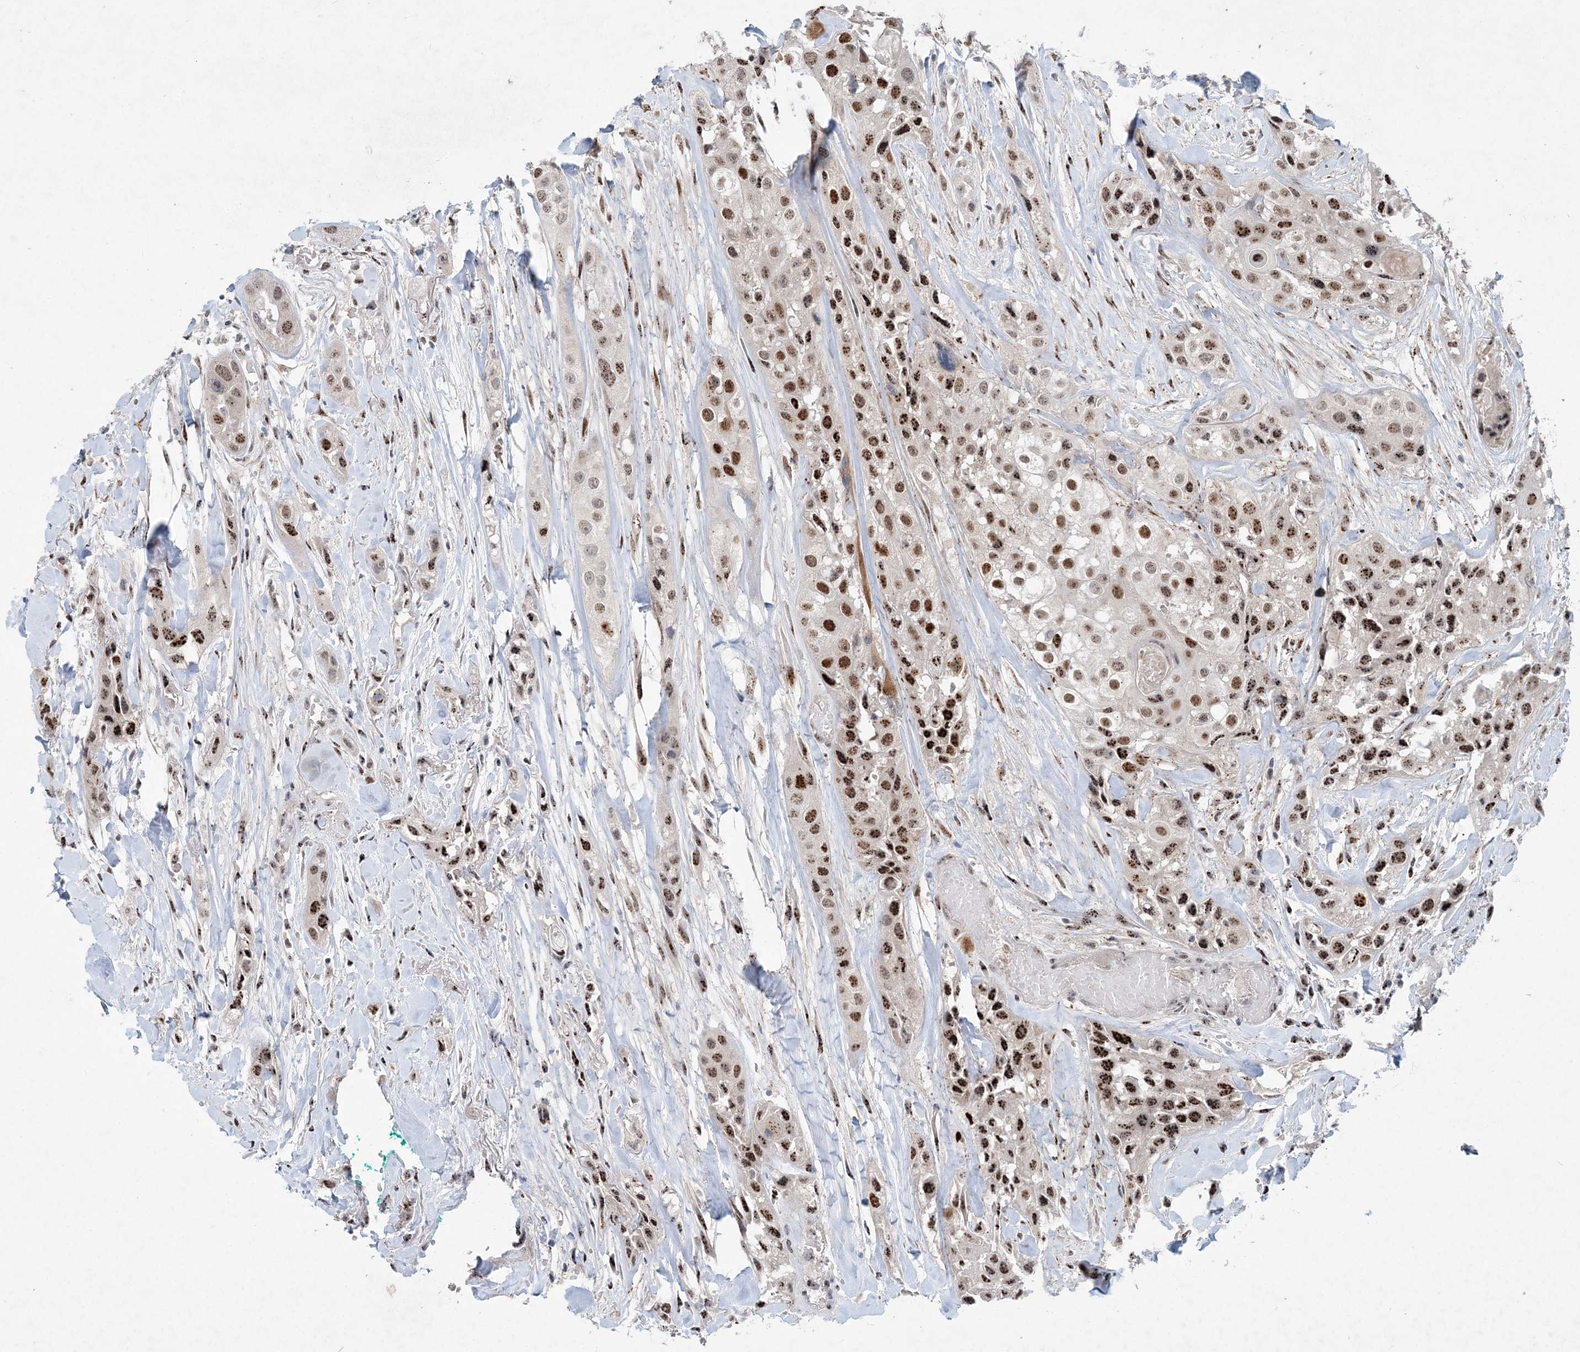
{"staining": {"intensity": "strong", "quantity": ">75%", "location": "nuclear"}, "tissue": "head and neck cancer", "cell_type": "Tumor cells", "image_type": "cancer", "snomed": [{"axis": "morphology", "description": "Normal tissue, NOS"}, {"axis": "morphology", "description": "Squamous cell carcinoma, NOS"}, {"axis": "topography", "description": "Skeletal muscle"}, {"axis": "topography", "description": "Head-Neck"}], "caption": "Head and neck squamous cell carcinoma stained for a protein (brown) exhibits strong nuclear positive expression in about >75% of tumor cells.", "gene": "GIN1", "patient": {"sex": "male", "age": 51}}